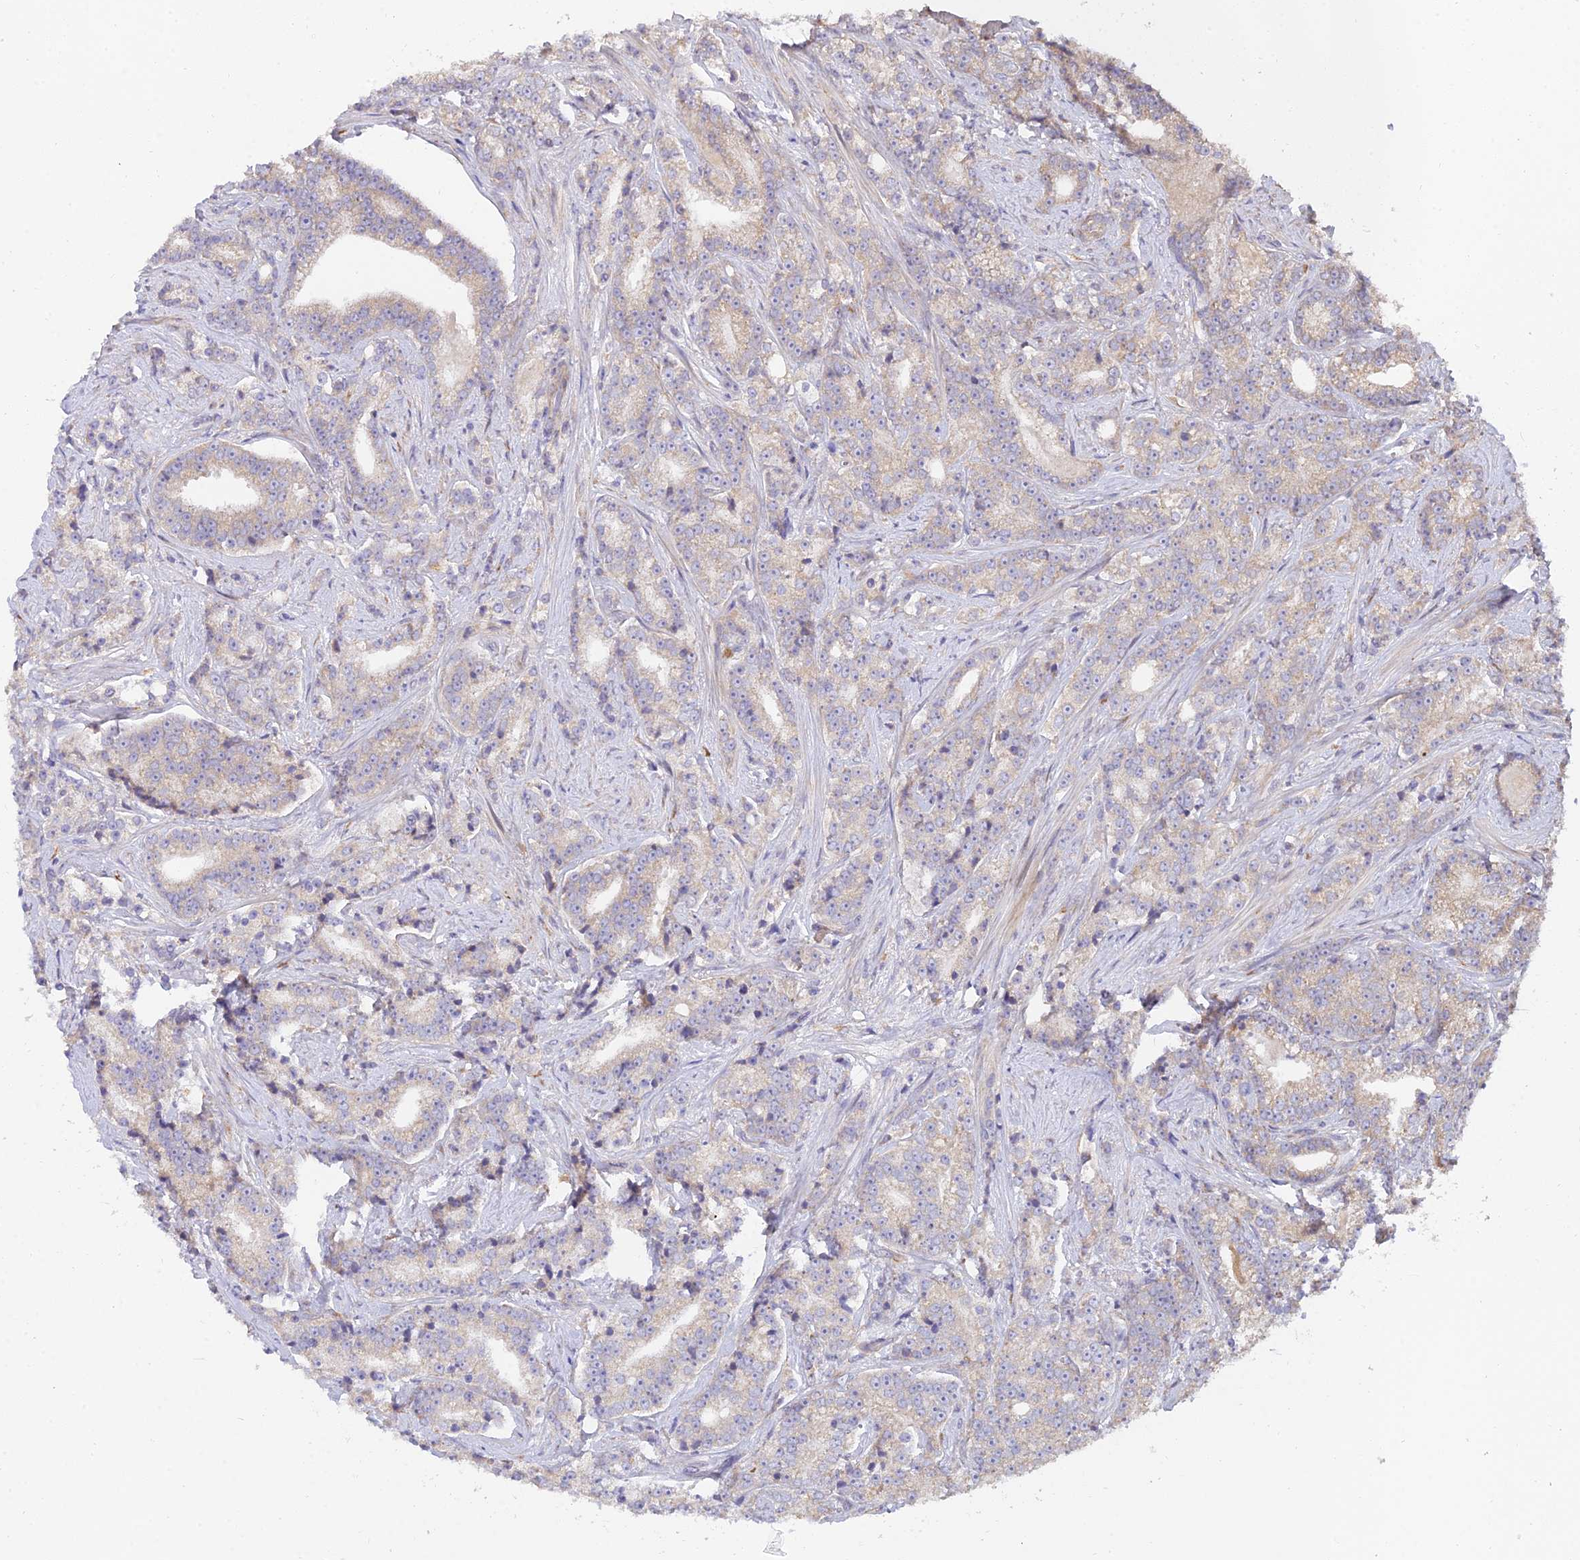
{"staining": {"intensity": "weak", "quantity": "25%-75%", "location": "cytoplasmic/membranous"}, "tissue": "prostate cancer", "cell_type": "Tumor cells", "image_type": "cancer", "snomed": [{"axis": "morphology", "description": "Adenocarcinoma, High grade"}, {"axis": "topography", "description": "Prostate"}], "caption": "DAB (3,3'-diaminobenzidine) immunohistochemical staining of adenocarcinoma (high-grade) (prostate) exhibits weak cytoplasmic/membranous protein positivity in about 25%-75% of tumor cells. The staining is performed using DAB brown chromogen to label protein expression. The nuclei are counter-stained blue using hematoxylin.", "gene": "ARL8B", "patient": {"sex": "male", "age": 67}}